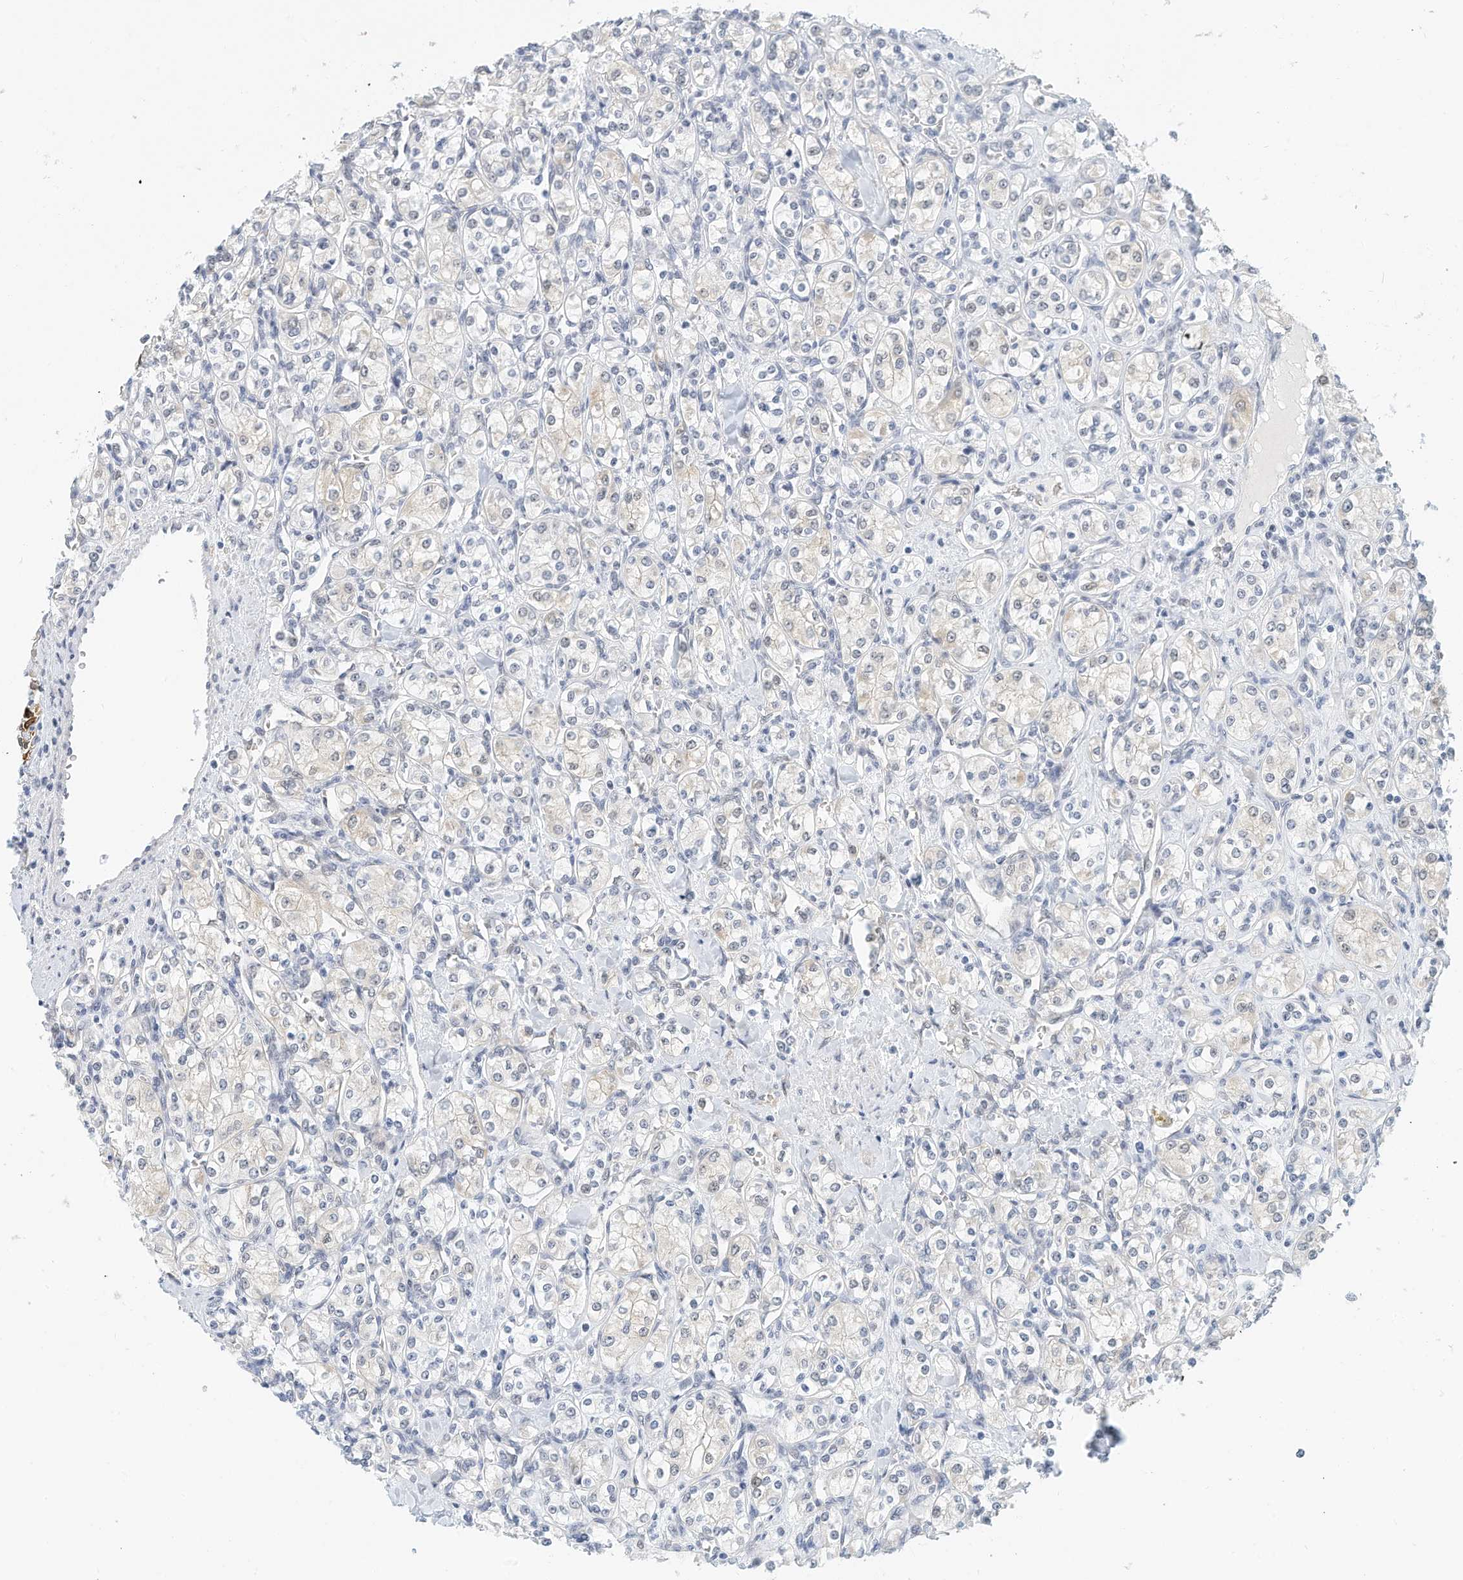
{"staining": {"intensity": "negative", "quantity": "none", "location": "none"}, "tissue": "renal cancer", "cell_type": "Tumor cells", "image_type": "cancer", "snomed": [{"axis": "morphology", "description": "Adenocarcinoma, NOS"}, {"axis": "topography", "description": "Kidney"}], "caption": "This is an IHC micrograph of renal adenocarcinoma. There is no expression in tumor cells.", "gene": "ARHGAP28", "patient": {"sex": "male", "age": 77}}